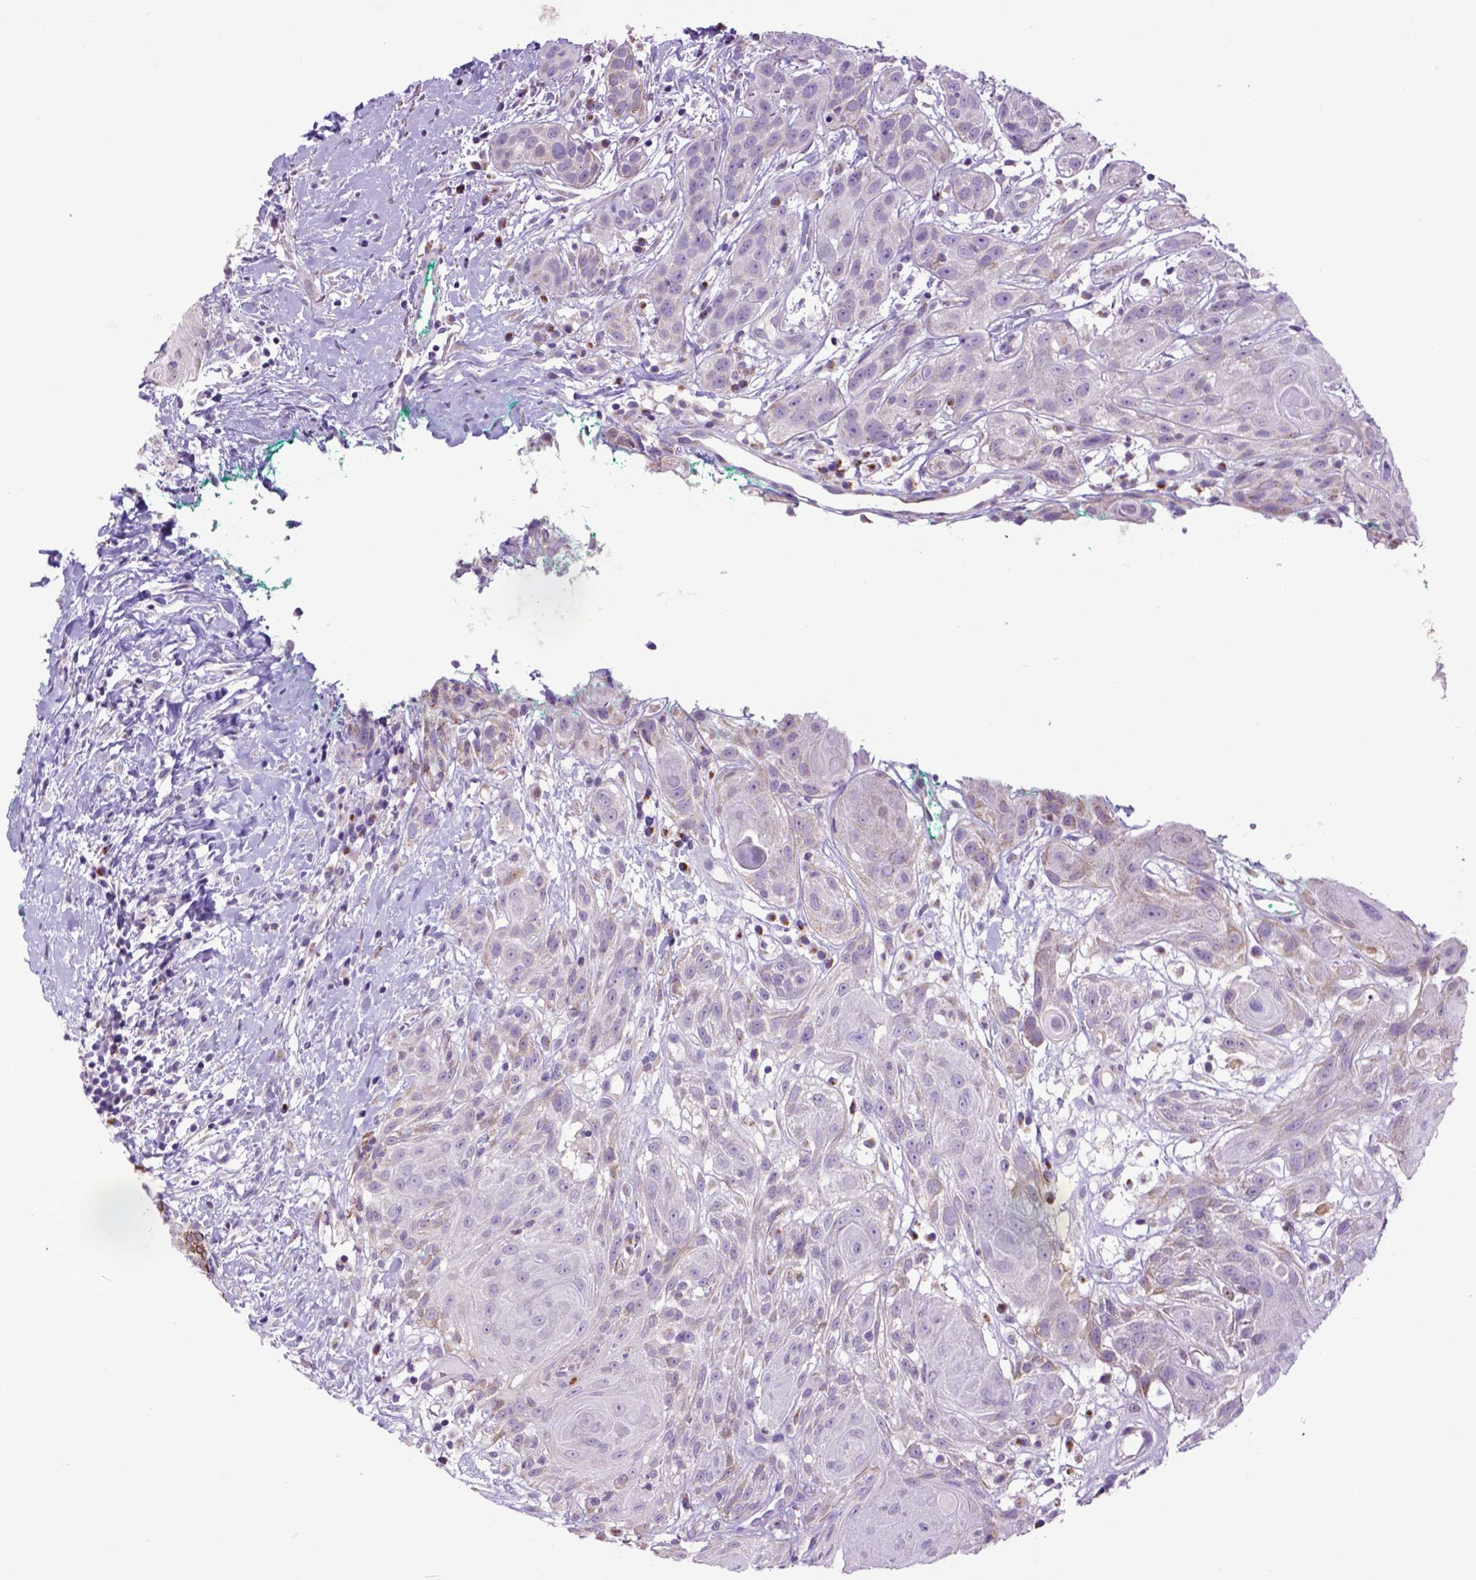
{"staining": {"intensity": "negative", "quantity": "none", "location": "none"}, "tissue": "head and neck cancer", "cell_type": "Tumor cells", "image_type": "cancer", "snomed": [{"axis": "morphology", "description": "Normal tissue, NOS"}, {"axis": "morphology", "description": "Squamous cell carcinoma, NOS"}, {"axis": "topography", "description": "Oral tissue"}, {"axis": "topography", "description": "Salivary gland"}, {"axis": "topography", "description": "Head-Neck"}], "caption": "DAB (3,3'-diaminobenzidine) immunohistochemical staining of head and neck squamous cell carcinoma reveals no significant staining in tumor cells.", "gene": "RAB25", "patient": {"sex": "female", "age": 62}}